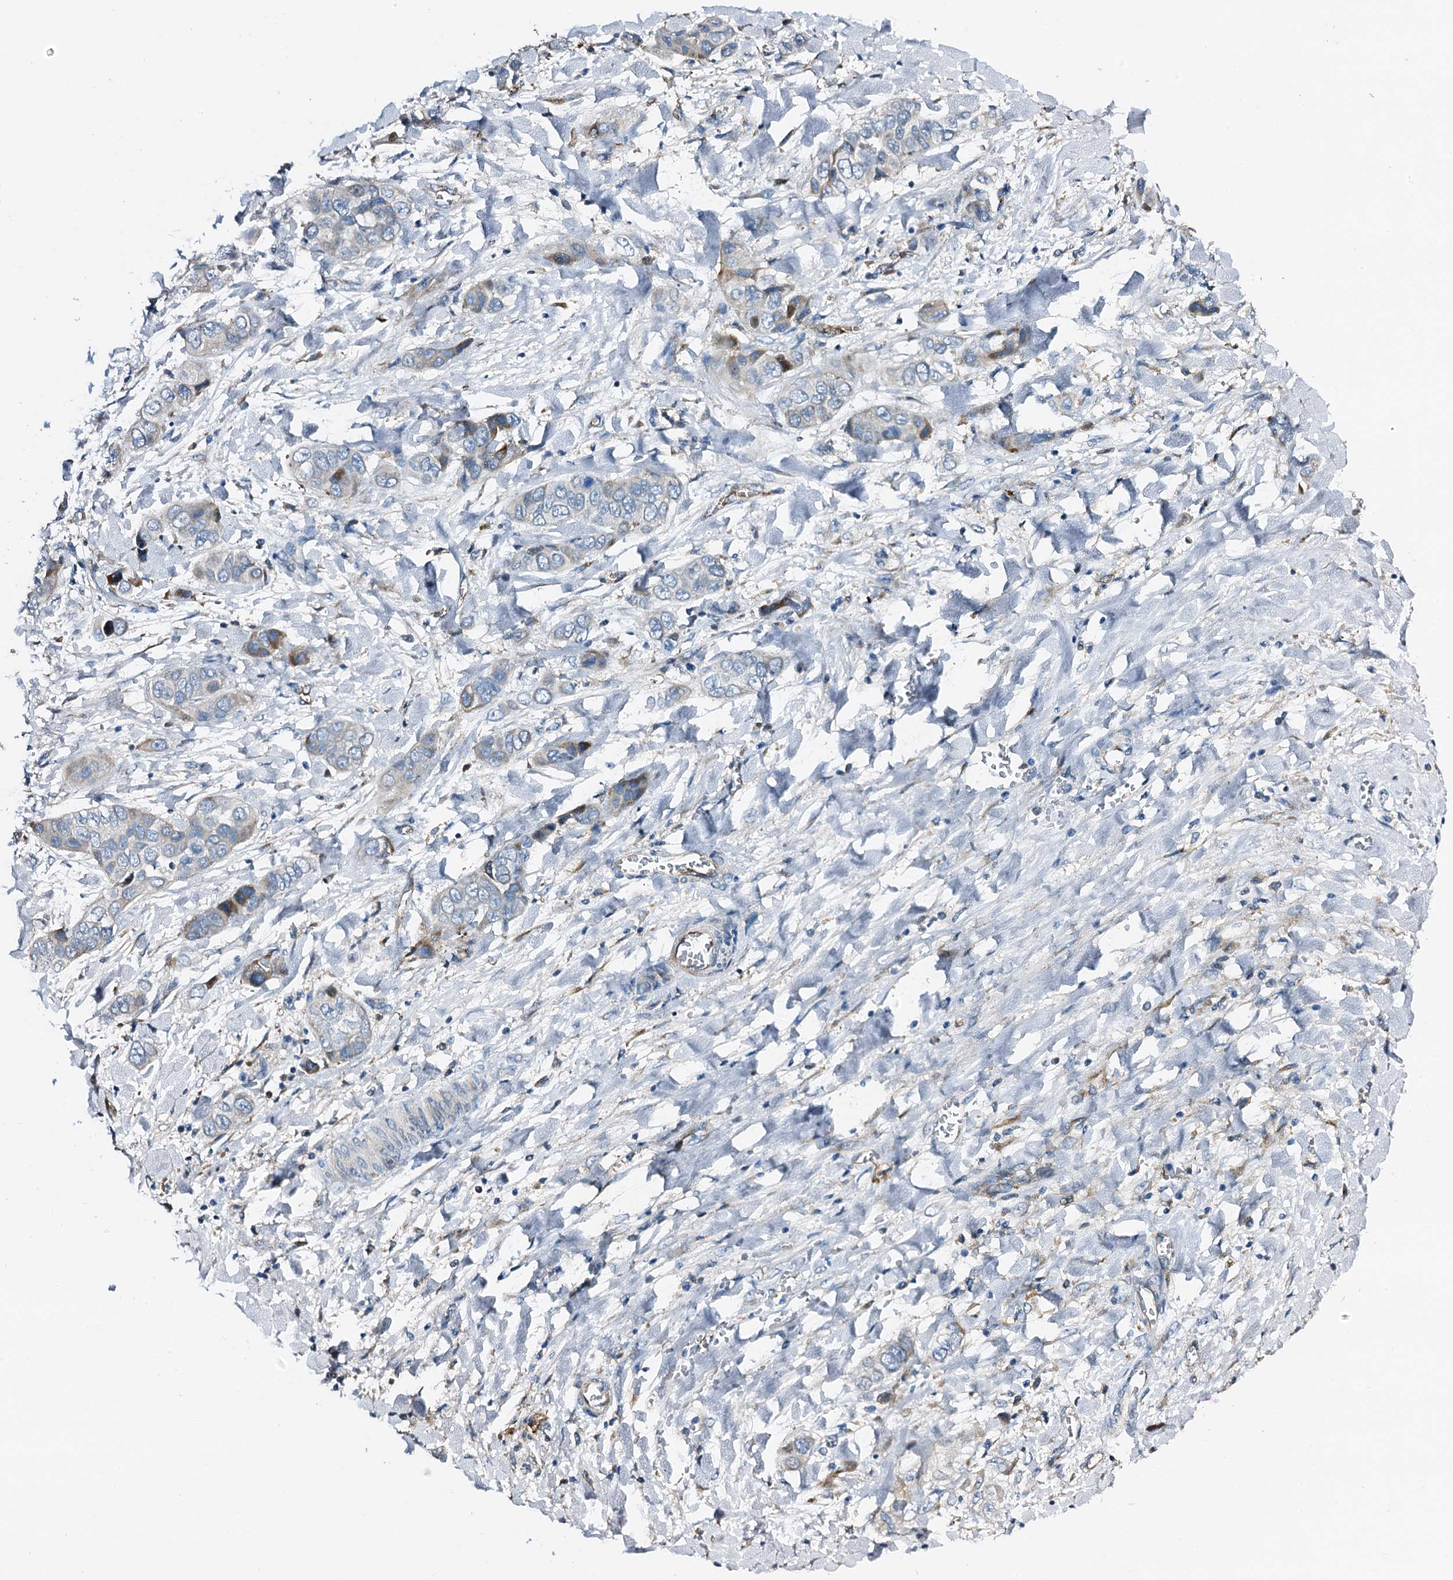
{"staining": {"intensity": "weak", "quantity": "<25%", "location": "cytoplasmic/membranous"}, "tissue": "liver cancer", "cell_type": "Tumor cells", "image_type": "cancer", "snomed": [{"axis": "morphology", "description": "Cholangiocarcinoma"}, {"axis": "topography", "description": "Liver"}], "caption": "Micrograph shows no protein expression in tumor cells of liver cancer (cholangiocarcinoma) tissue.", "gene": "DBX1", "patient": {"sex": "female", "age": 52}}